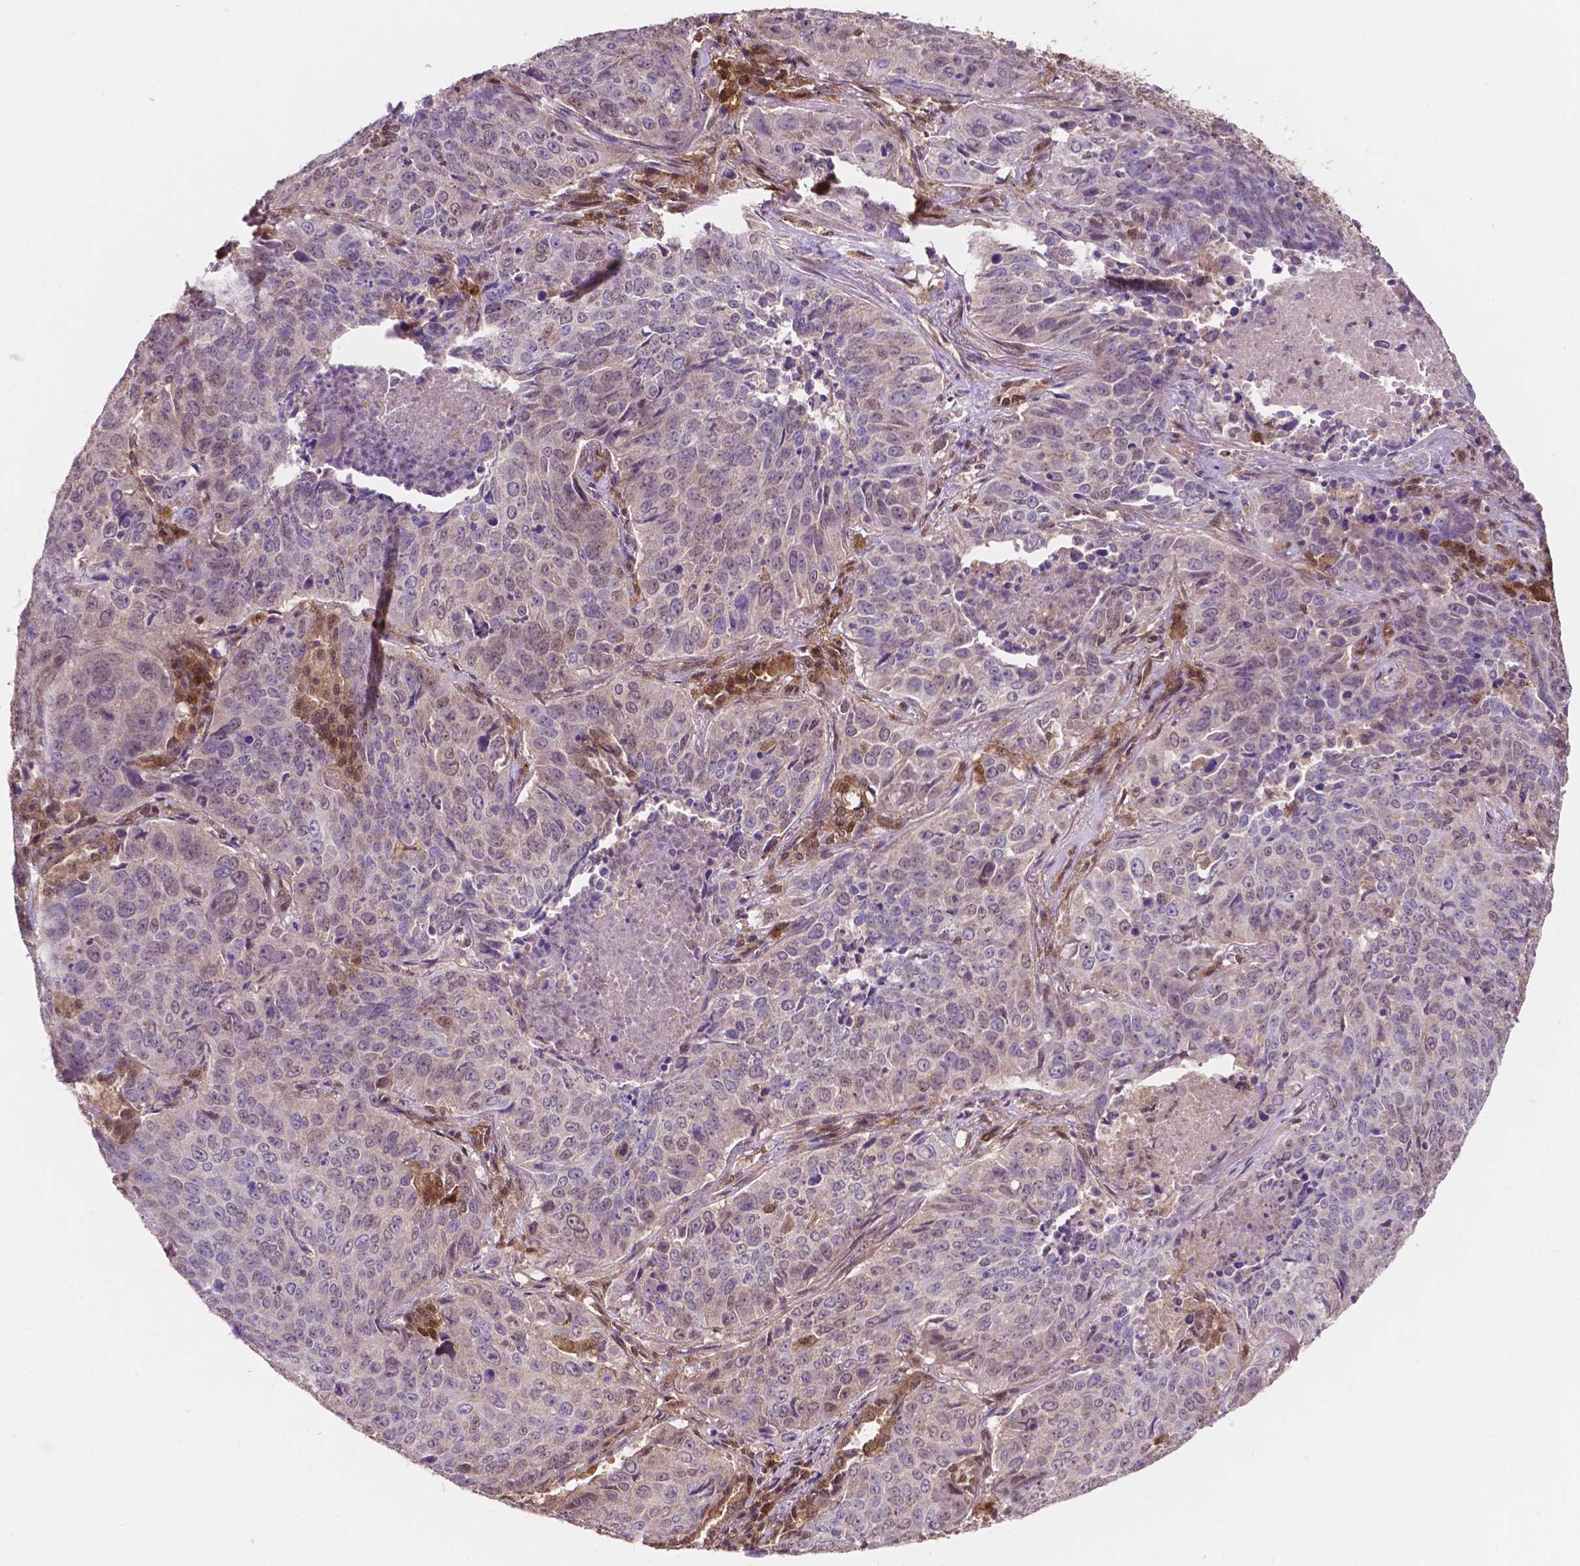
{"staining": {"intensity": "moderate", "quantity": "<25%", "location": "cytoplasmic/membranous,nuclear"}, "tissue": "lung cancer", "cell_type": "Tumor cells", "image_type": "cancer", "snomed": [{"axis": "morphology", "description": "Normal tissue, NOS"}, {"axis": "morphology", "description": "Squamous cell carcinoma, NOS"}, {"axis": "topography", "description": "Bronchus"}, {"axis": "topography", "description": "Lung"}], "caption": "Squamous cell carcinoma (lung) tissue displays moderate cytoplasmic/membranous and nuclear expression in approximately <25% of tumor cells", "gene": "UBE2L6", "patient": {"sex": "male", "age": 64}}